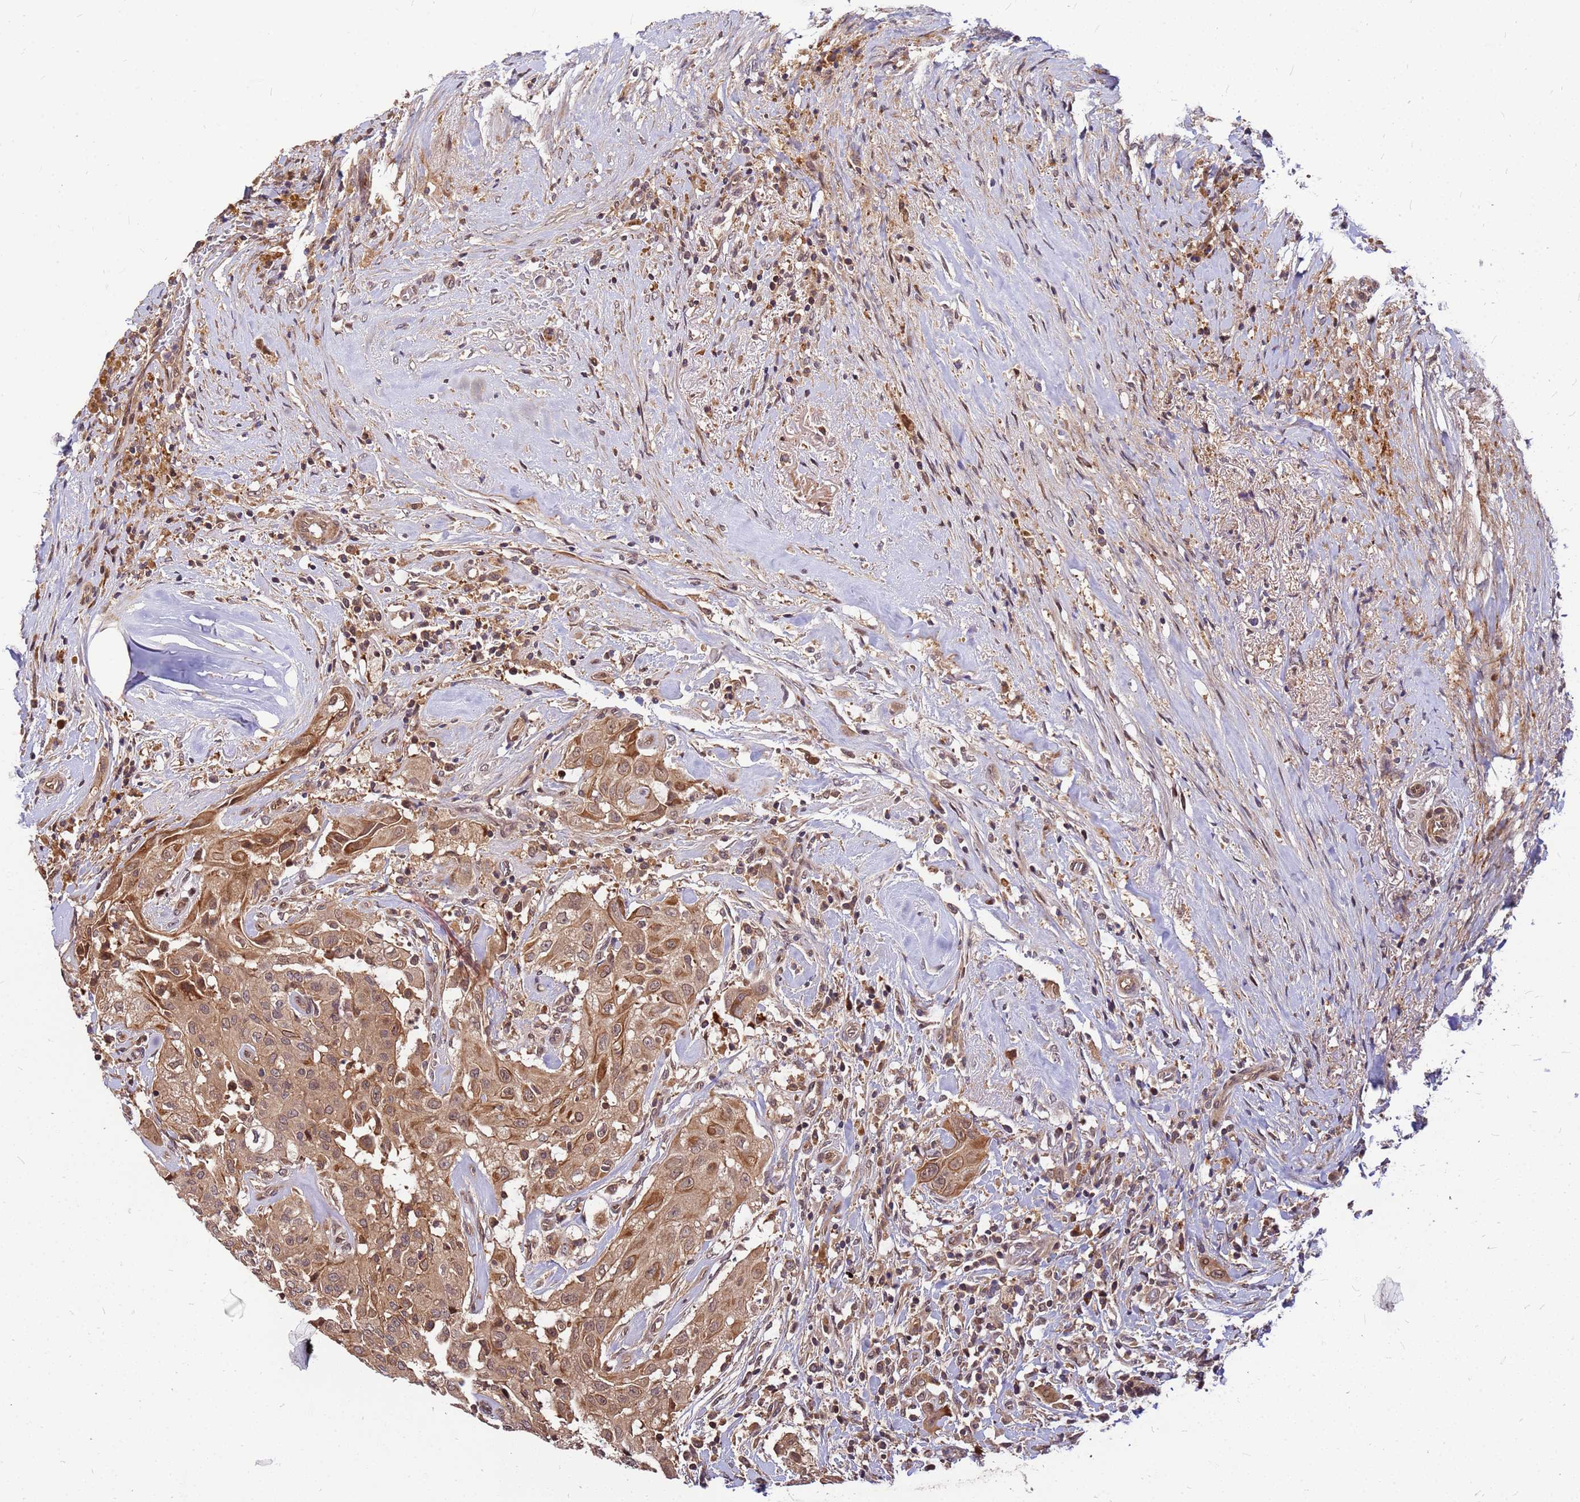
{"staining": {"intensity": "moderate", "quantity": ">75%", "location": "cytoplasmic/membranous"}, "tissue": "thyroid cancer", "cell_type": "Tumor cells", "image_type": "cancer", "snomed": [{"axis": "morphology", "description": "Papillary adenocarcinoma, NOS"}, {"axis": "topography", "description": "Thyroid gland"}], "caption": "This is a photomicrograph of IHC staining of thyroid cancer, which shows moderate staining in the cytoplasmic/membranous of tumor cells.", "gene": "DUS4L", "patient": {"sex": "female", "age": 59}}